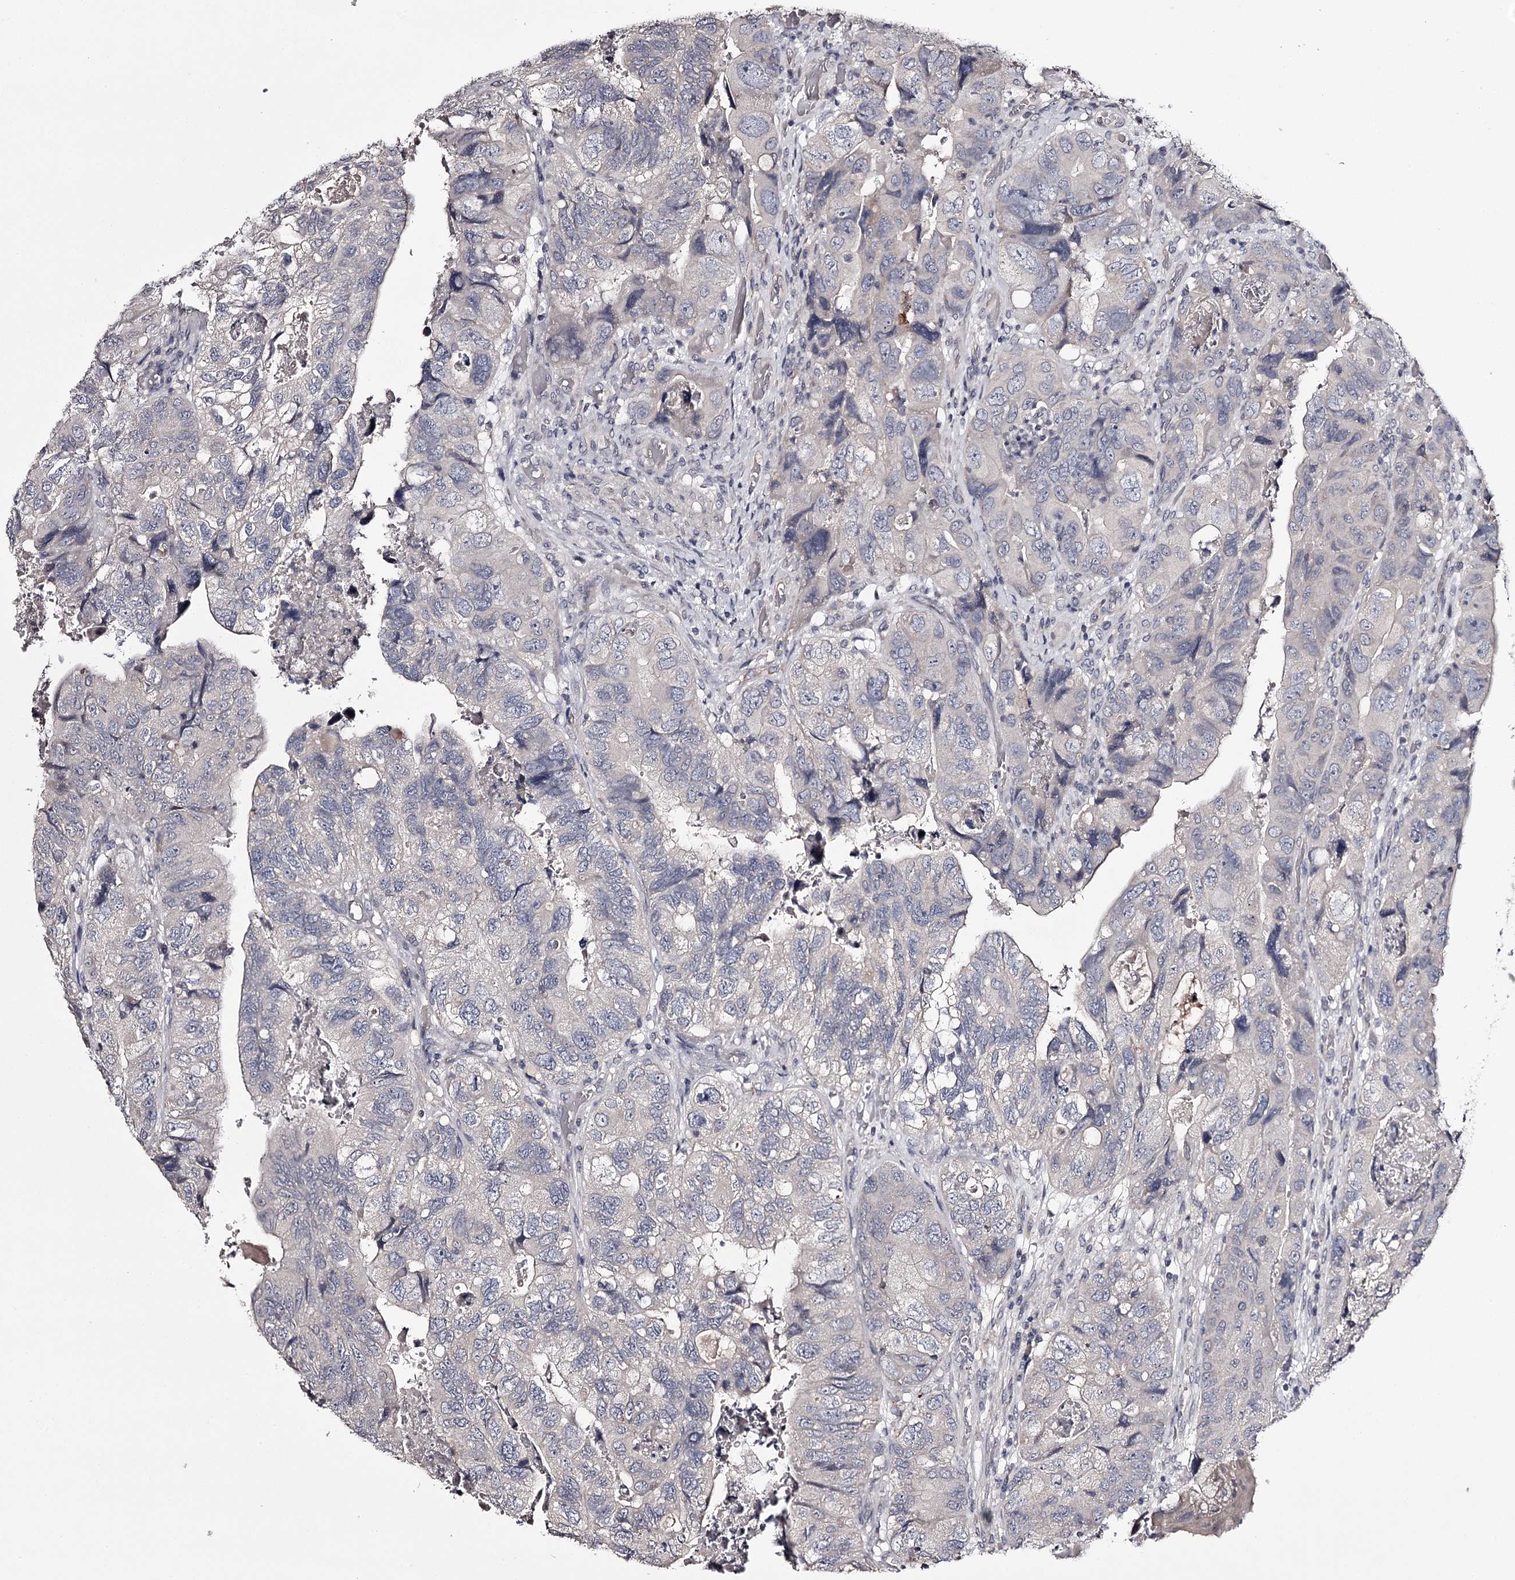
{"staining": {"intensity": "negative", "quantity": "none", "location": "none"}, "tissue": "colorectal cancer", "cell_type": "Tumor cells", "image_type": "cancer", "snomed": [{"axis": "morphology", "description": "Adenocarcinoma, NOS"}, {"axis": "topography", "description": "Rectum"}], "caption": "Histopathology image shows no protein expression in tumor cells of colorectal adenocarcinoma tissue.", "gene": "PRM2", "patient": {"sex": "male", "age": 63}}